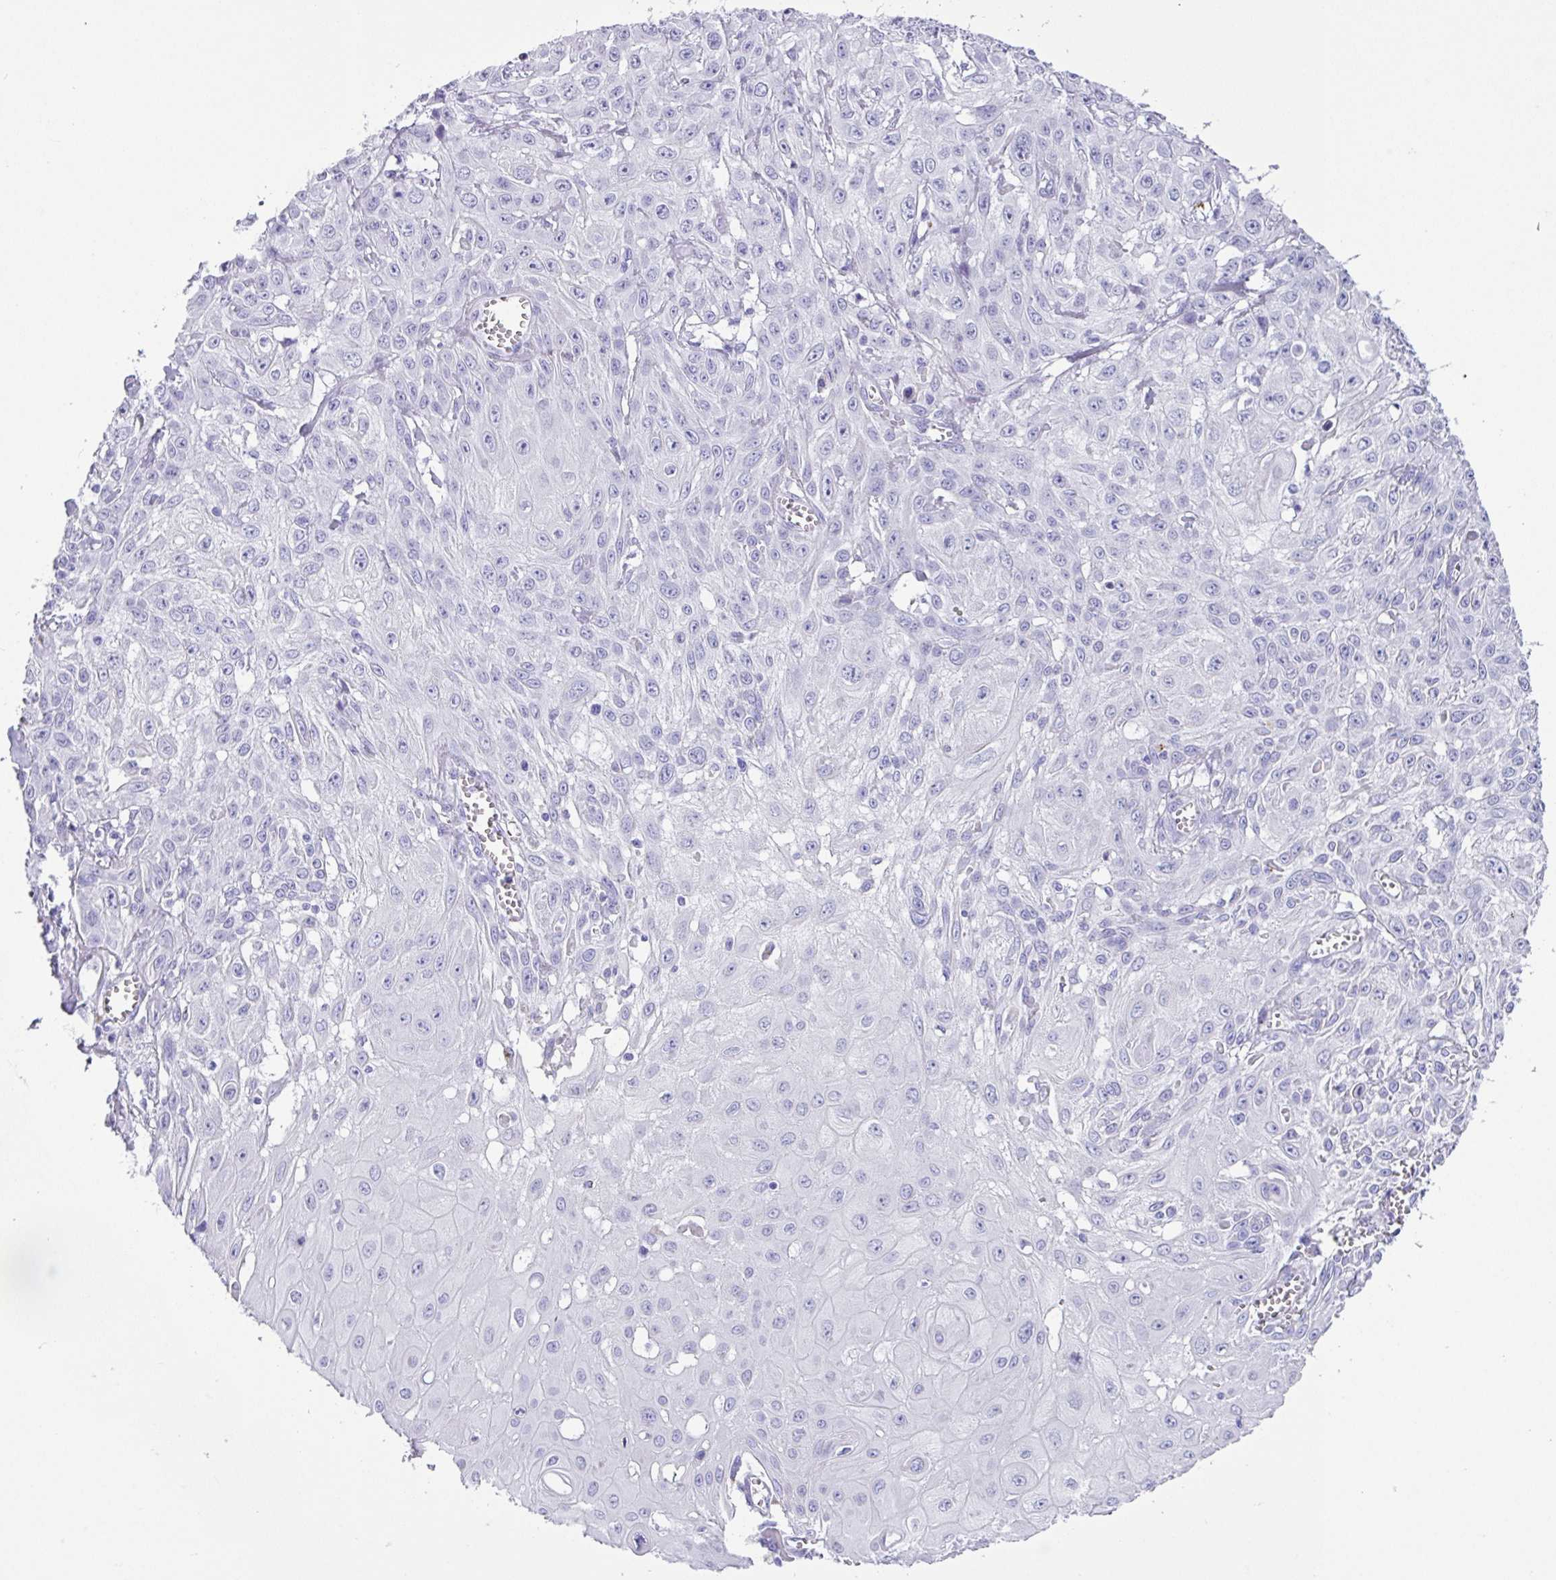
{"staining": {"intensity": "negative", "quantity": "none", "location": "none"}, "tissue": "skin cancer", "cell_type": "Tumor cells", "image_type": "cancer", "snomed": [{"axis": "morphology", "description": "Squamous cell carcinoma, NOS"}, {"axis": "topography", "description": "Skin"}, {"axis": "topography", "description": "Vulva"}], "caption": "This photomicrograph is of skin squamous cell carcinoma stained with immunohistochemistry (IHC) to label a protein in brown with the nuclei are counter-stained blue. There is no expression in tumor cells.", "gene": "ZG16", "patient": {"sex": "female", "age": 71}}